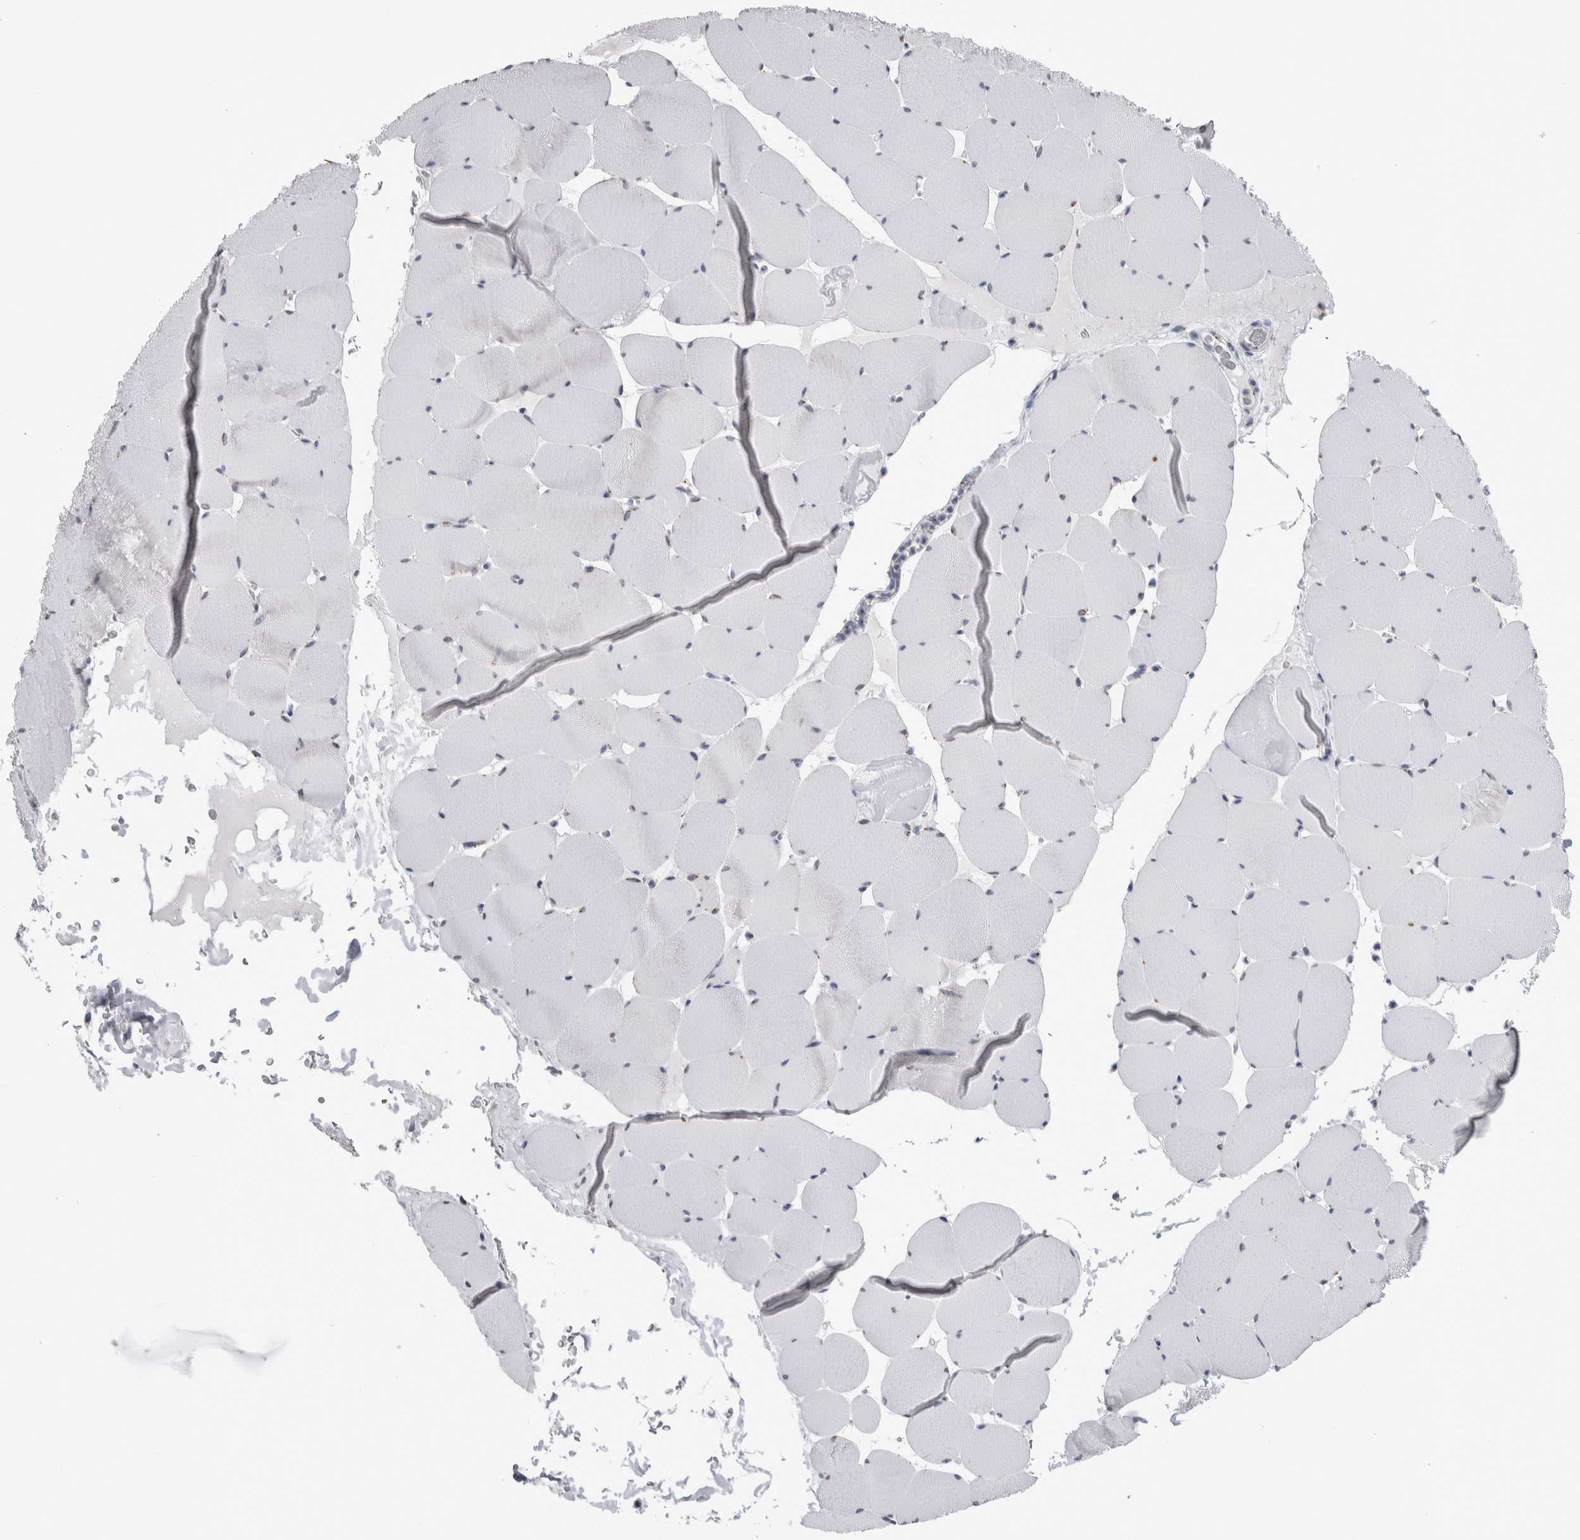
{"staining": {"intensity": "weak", "quantity": "25%-75%", "location": "cytoplasmic/membranous"}, "tissue": "skeletal muscle", "cell_type": "Myocytes", "image_type": "normal", "snomed": [{"axis": "morphology", "description": "Normal tissue, NOS"}, {"axis": "topography", "description": "Skeletal muscle"}], "caption": "A brown stain labels weak cytoplasmic/membranous staining of a protein in myocytes of normal skeletal muscle. Using DAB (3,3'-diaminobenzidine) (brown) and hematoxylin (blue) stains, captured at high magnification using brightfield microscopy.", "gene": "AKAP9", "patient": {"sex": "male", "age": 62}}